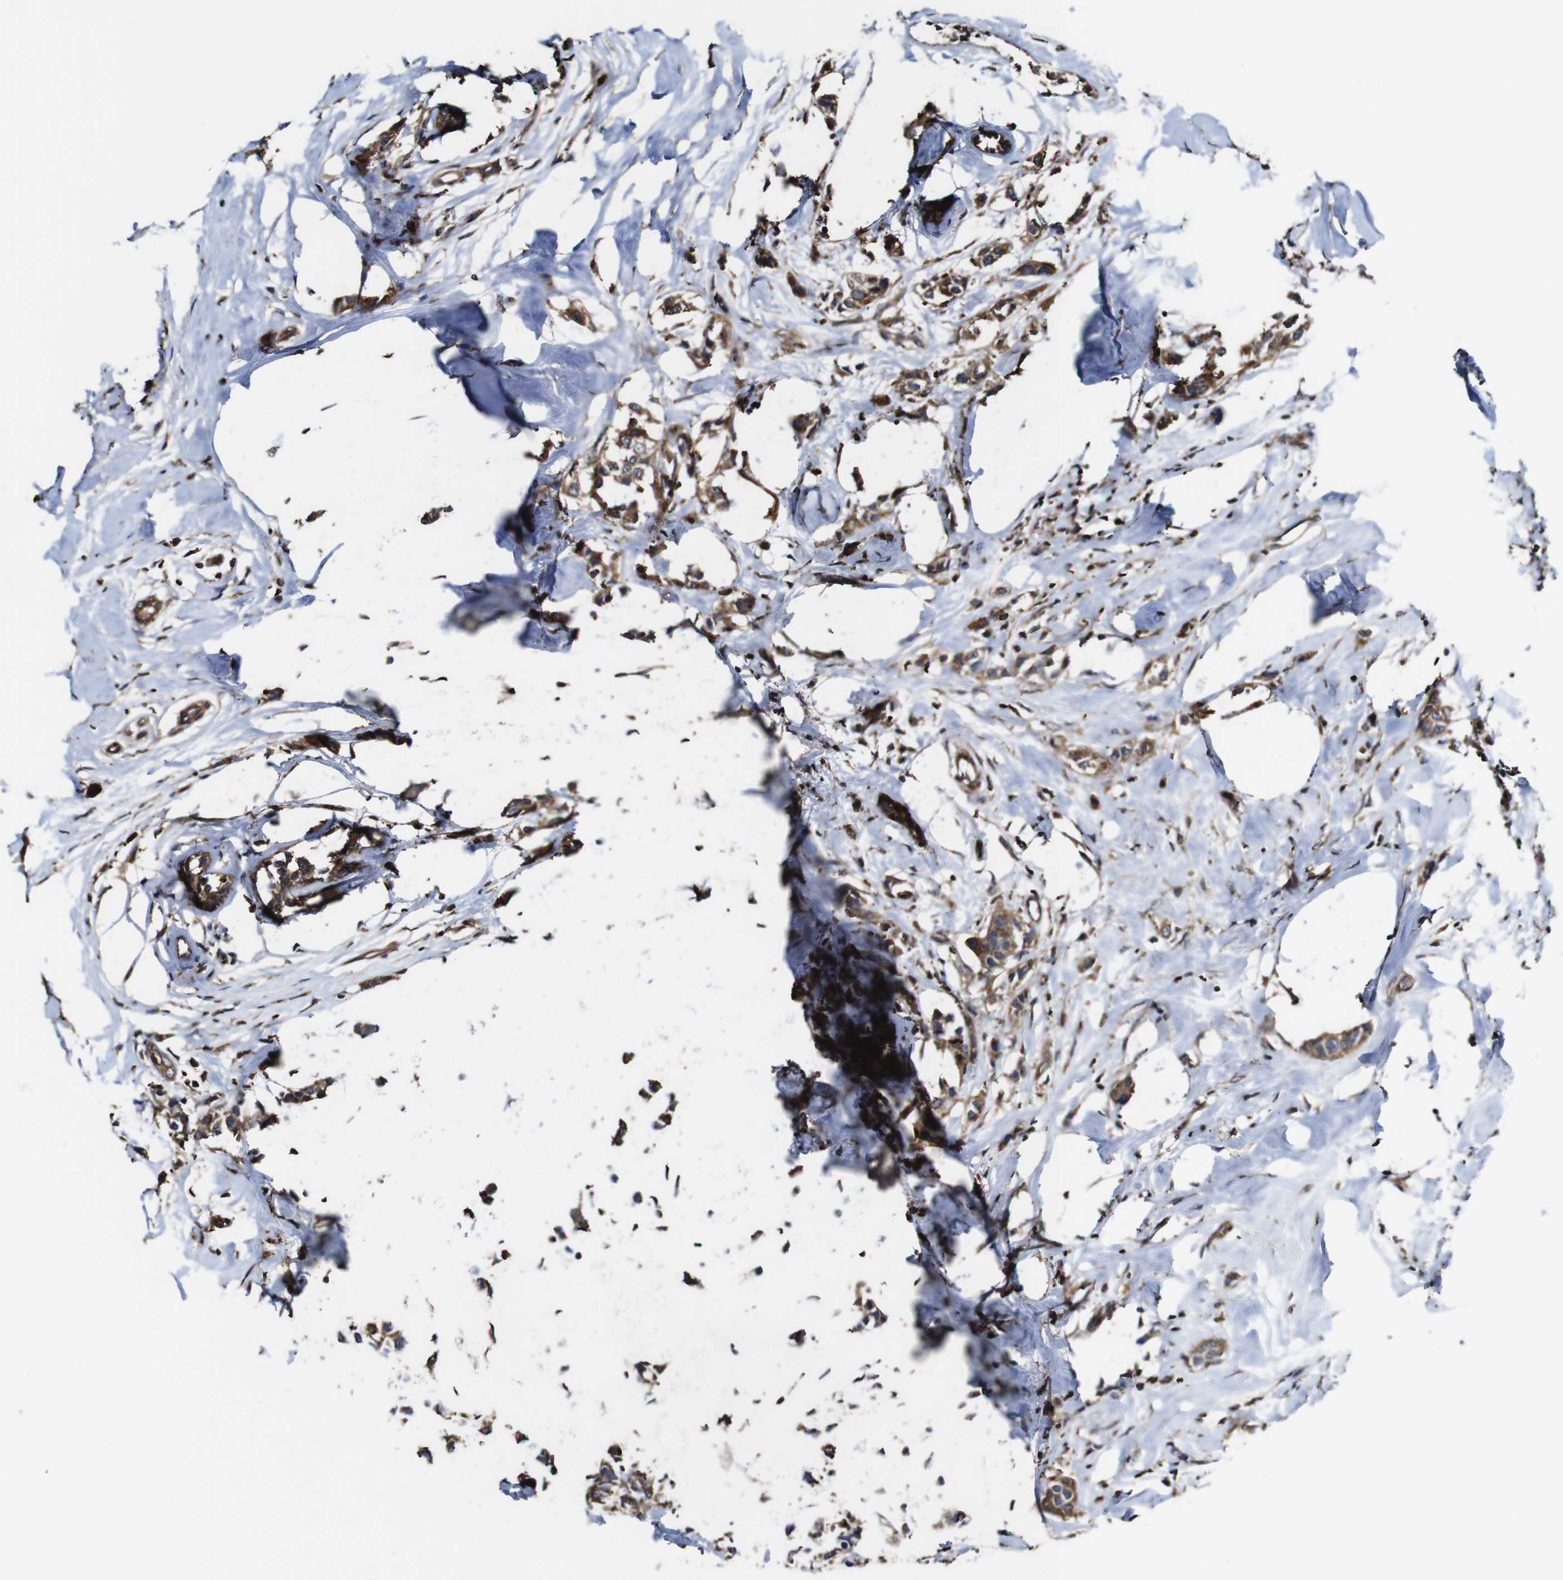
{"staining": {"intensity": "strong", "quantity": ">75%", "location": "cytoplasmic/membranous"}, "tissue": "breast cancer", "cell_type": "Tumor cells", "image_type": "cancer", "snomed": [{"axis": "morphology", "description": "Normal tissue, NOS"}, {"axis": "morphology", "description": "Duct carcinoma"}, {"axis": "topography", "description": "Breast"}], "caption": "Protein expression analysis of human breast cancer reveals strong cytoplasmic/membranous expression in approximately >75% of tumor cells.", "gene": "TNIK", "patient": {"sex": "female", "age": 50}}